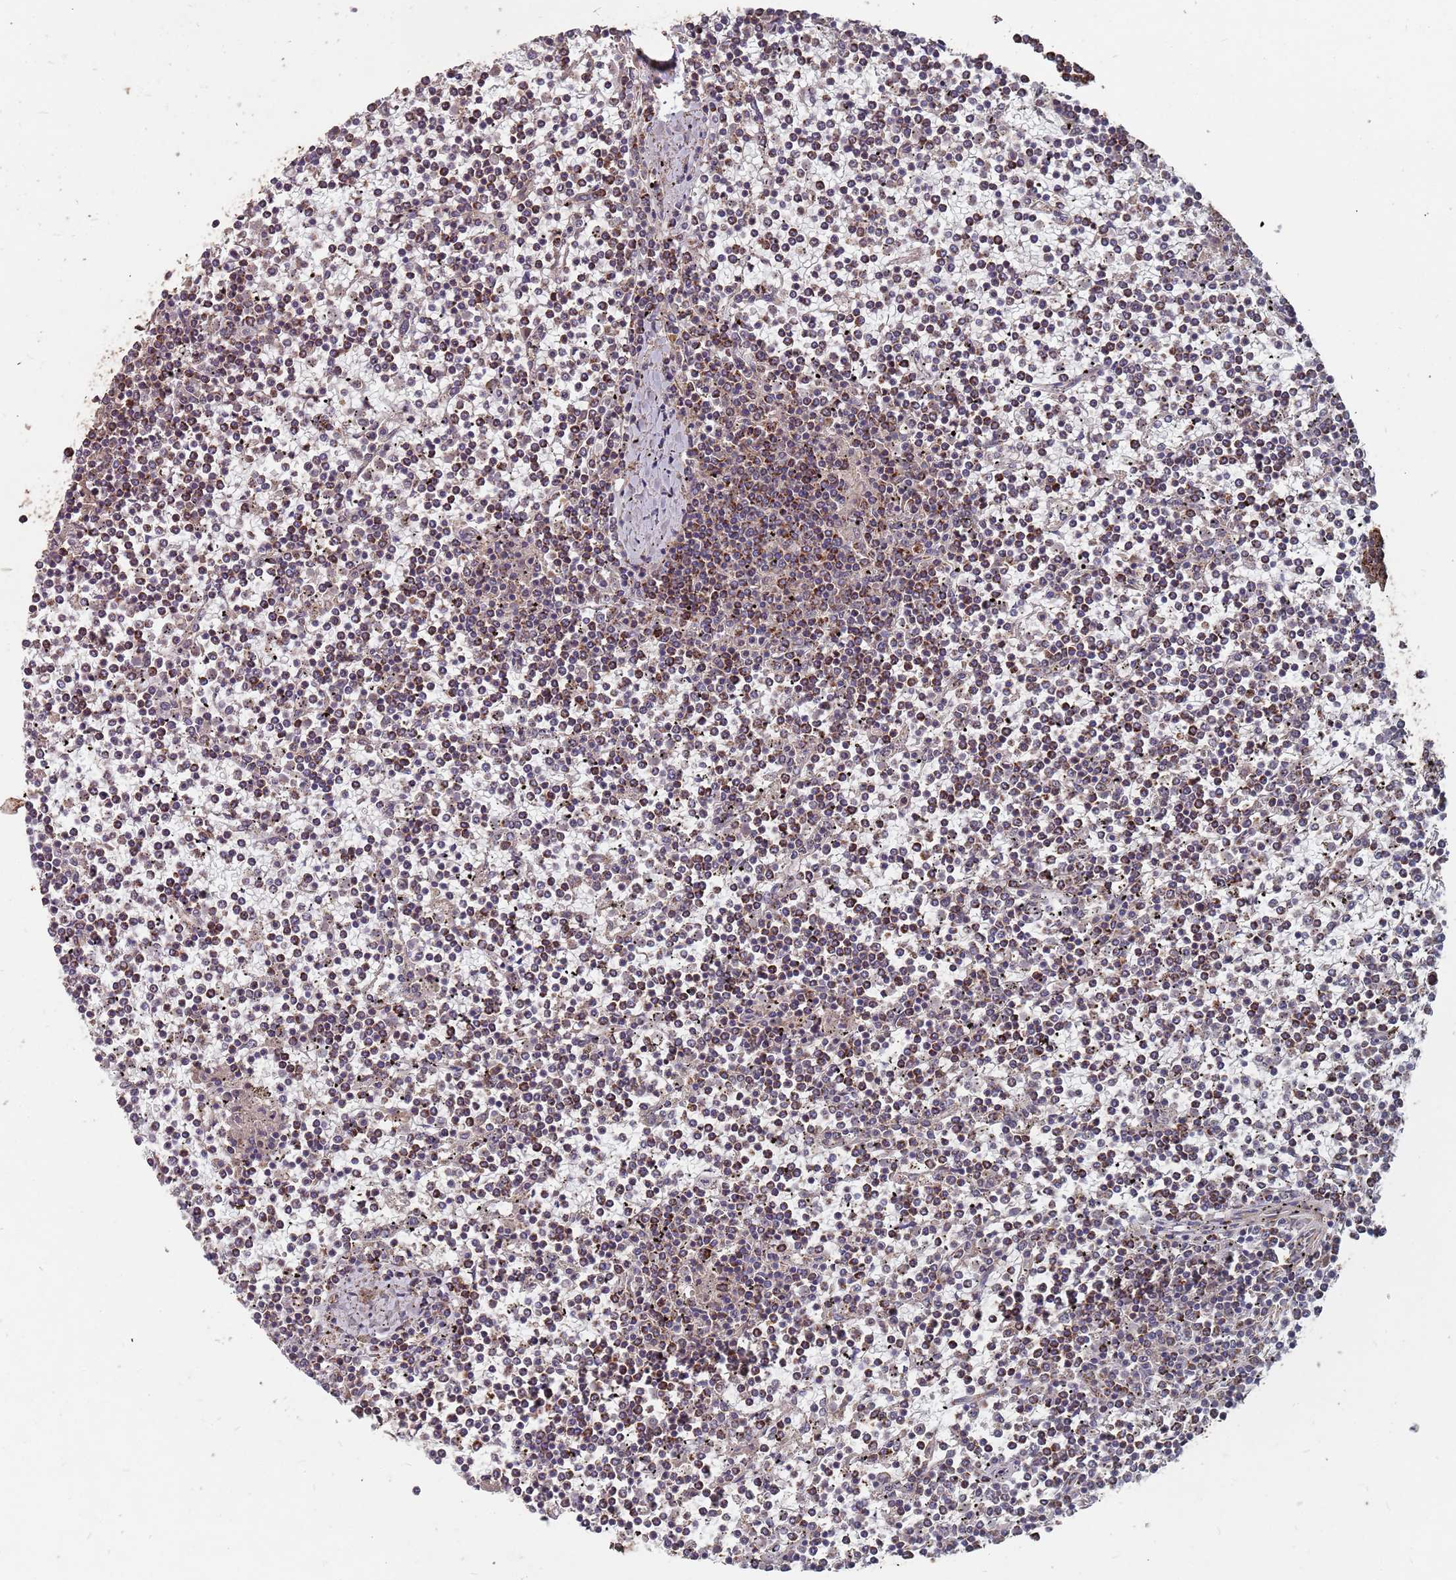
{"staining": {"intensity": "moderate", "quantity": "25%-75%", "location": "cytoplasmic/membranous"}, "tissue": "lymphoma", "cell_type": "Tumor cells", "image_type": "cancer", "snomed": [{"axis": "morphology", "description": "Malignant lymphoma, non-Hodgkin's type, Low grade"}, {"axis": "topography", "description": "Spleen"}], "caption": "An IHC photomicrograph of tumor tissue is shown. Protein staining in brown shows moderate cytoplasmic/membranous positivity in malignant lymphoma, non-Hodgkin's type (low-grade) within tumor cells.", "gene": "PRORP", "patient": {"sex": "female", "age": 19}}